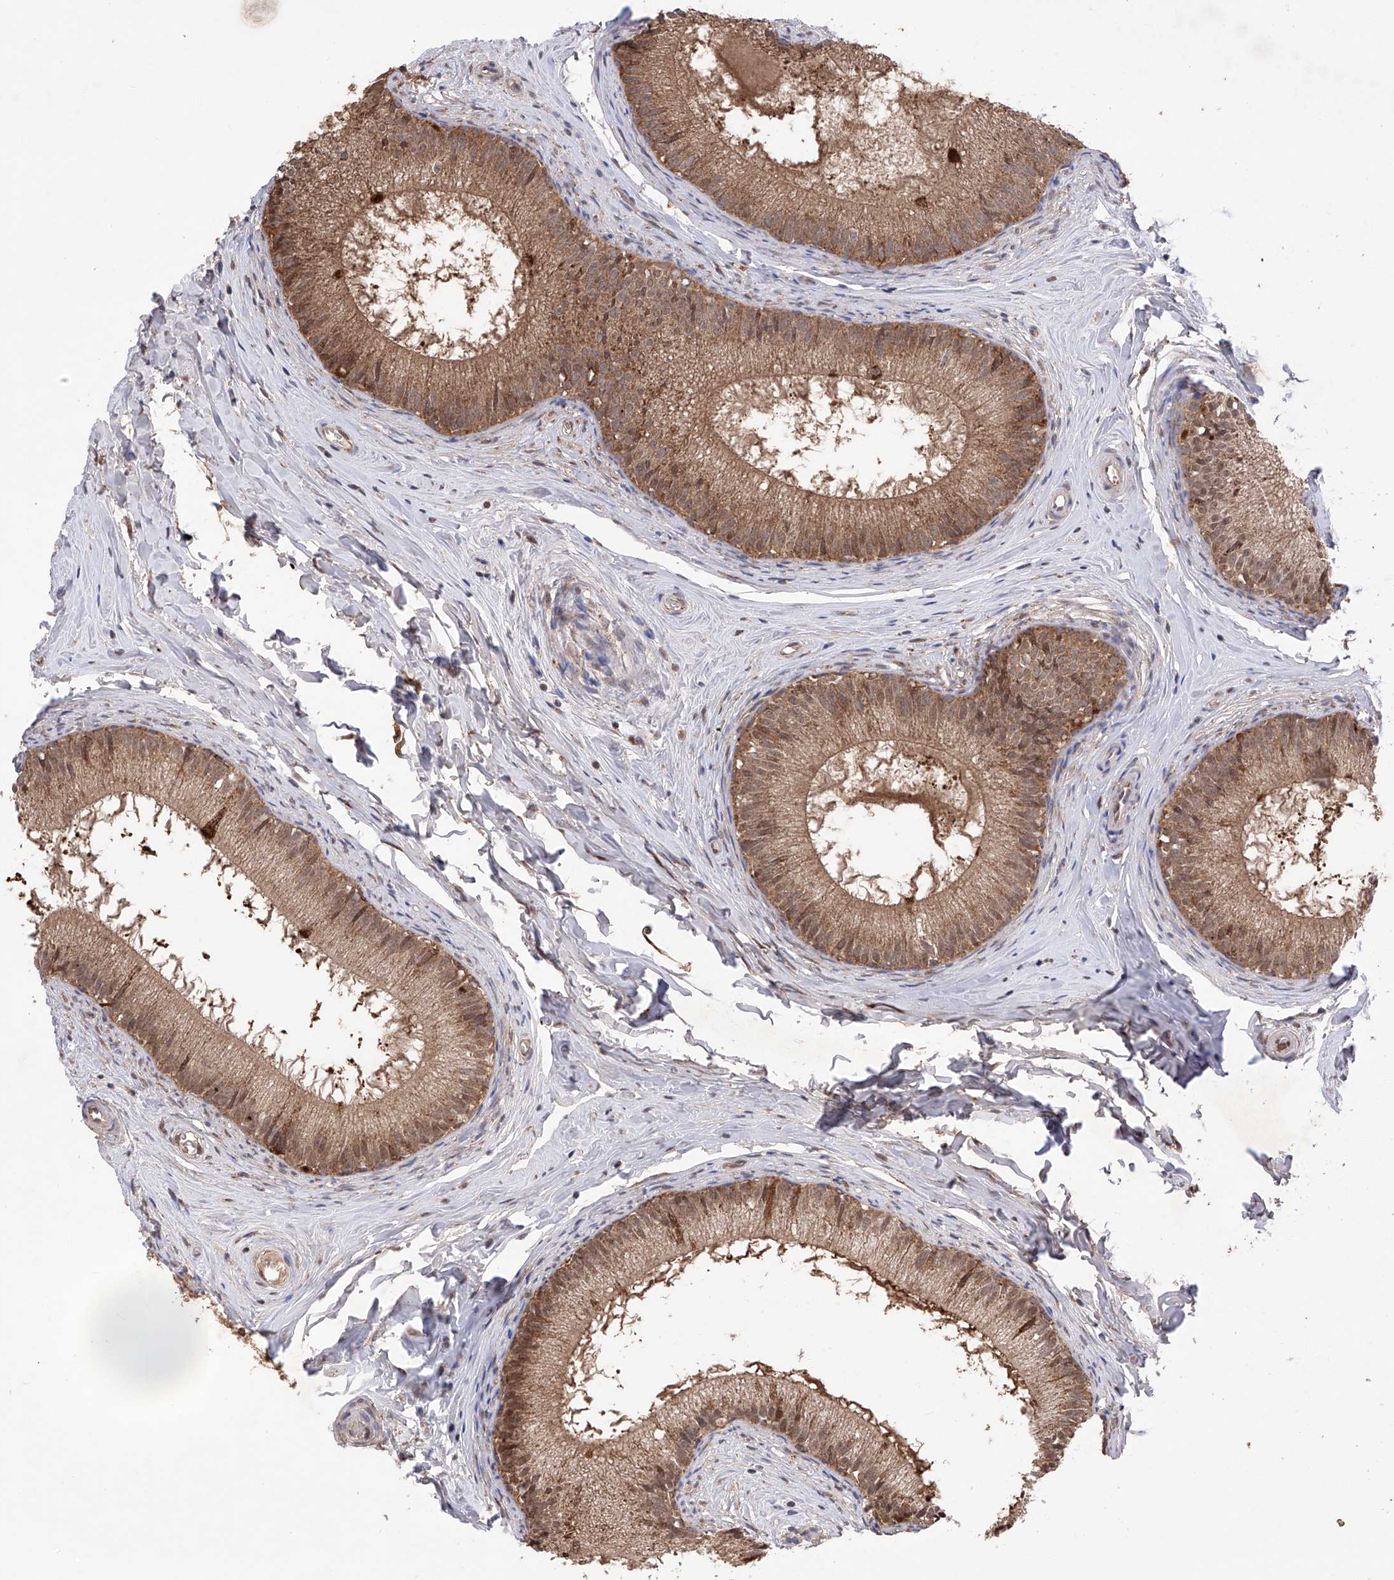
{"staining": {"intensity": "moderate", "quantity": ">75%", "location": "cytoplasmic/membranous,nuclear"}, "tissue": "epididymis", "cell_type": "Glandular cells", "image_type": "normal", "snomed": [{"axis": "morphology", "description": "Normal tissue, NOS"}, {"axis": "topography", "description": "Epididymis"}], "caption": "DAB (3,3'-diaminobenzidine) immunohistochemical staining of benign epididymis reveals moderate cytoplasmic/membranous,nuclear protein positivity in approximately >75% of glandular cells. (DAB (3,3'-diaminobenzidine) = brown stain, brightfield microscopy at high magnification).", "gene": "SDHAF4", "patient": {"sex": "male", "age": 34}}